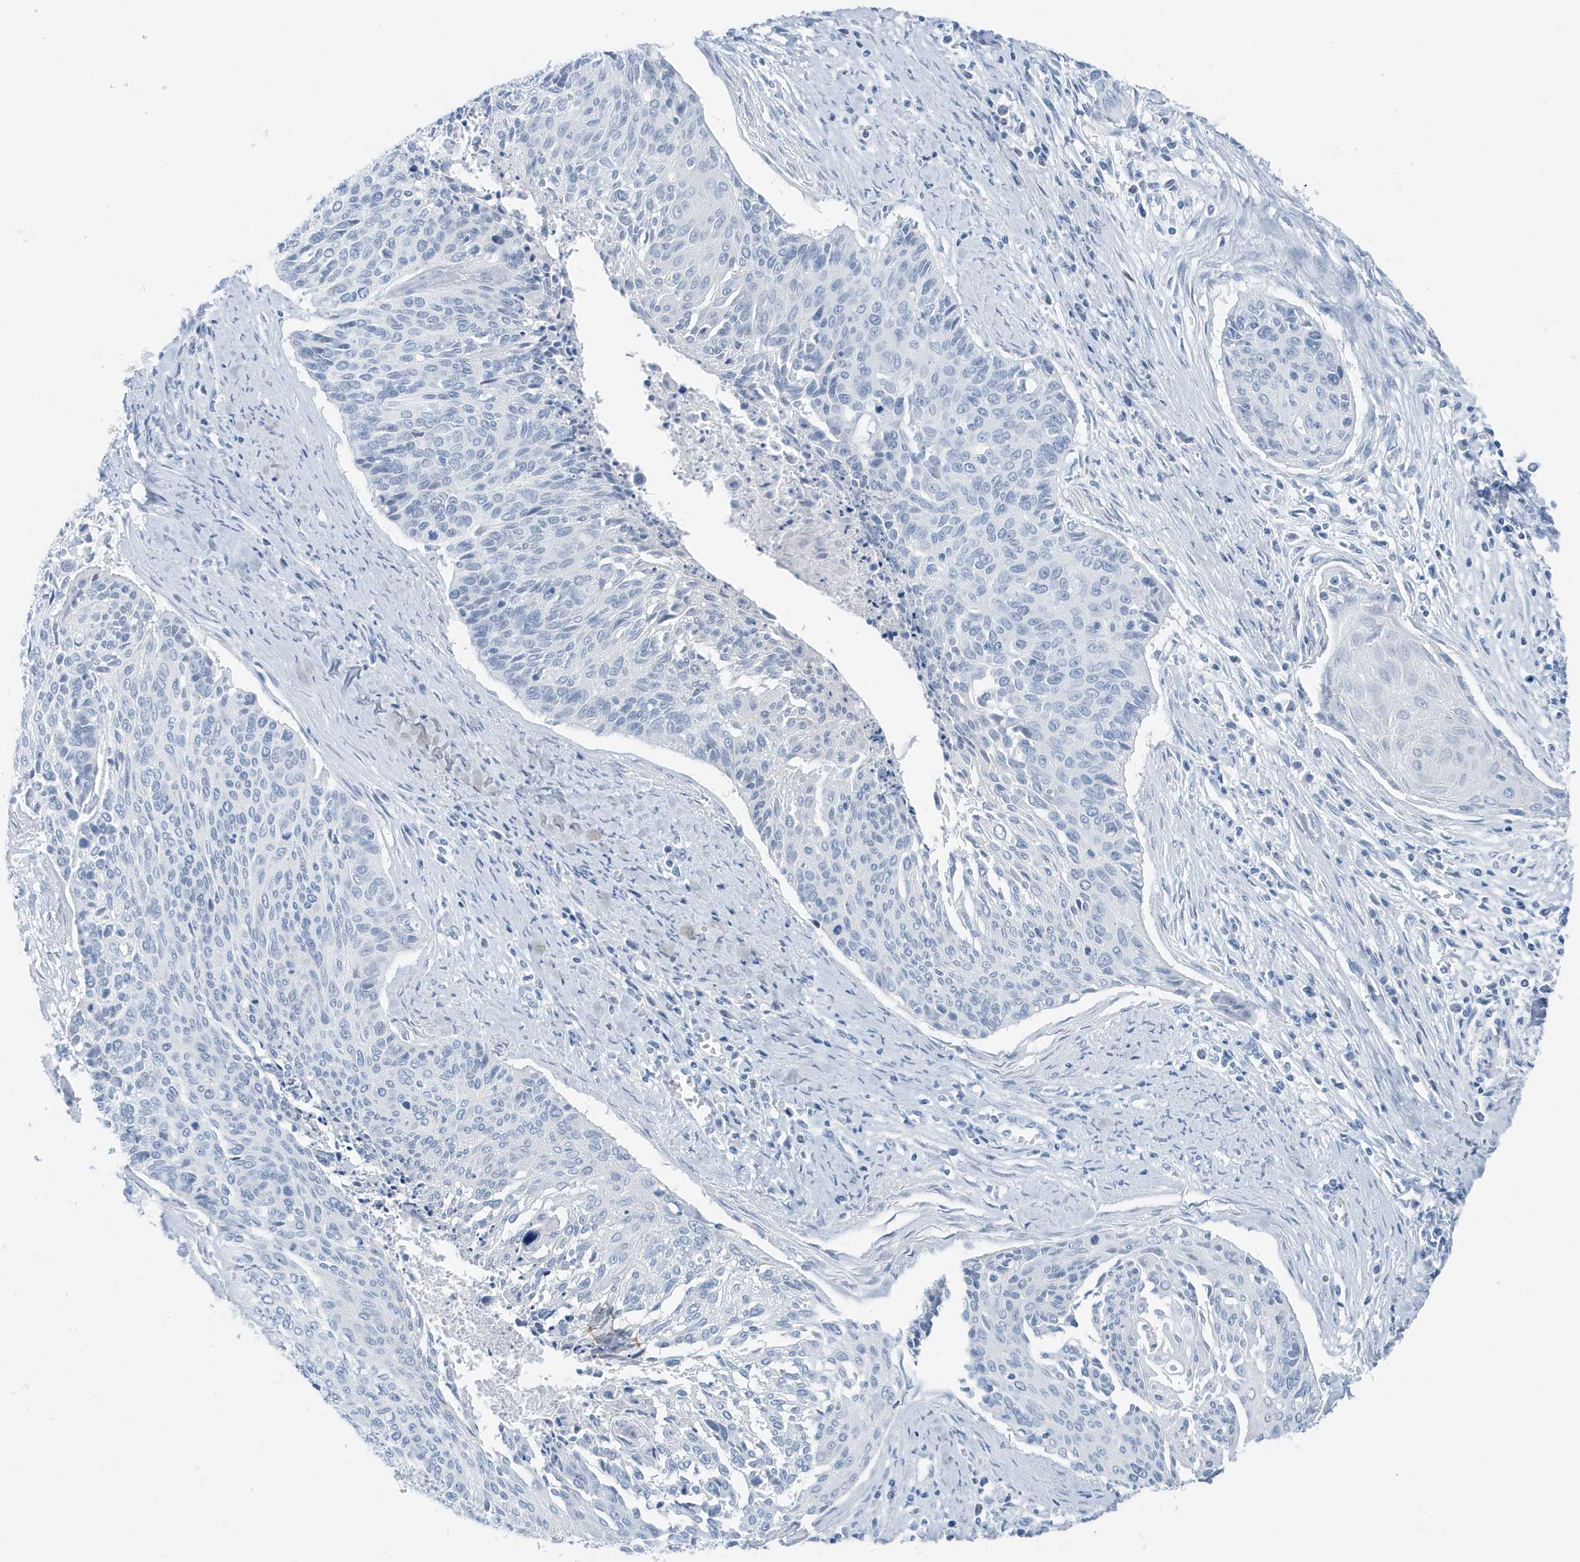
{"staining": {"intensity": "negative", "quantity": "none", "location": "none"}, "tissue": "cervical cancer", "cell_type": "Tumor cells", "image_type": "cancer", "snomed": [{"axis": "morphology", "description": "Squamous cell carcinoma, NOS"}, {"axis": "topography", "description": "Cervix"}], "caption": "Immunohistochemistry of human squamous cell carcinoma (cervical) shows no expression in tumor cells.", "gene": "ZFP64", "patient": {"sex": "female", "age": 55}}